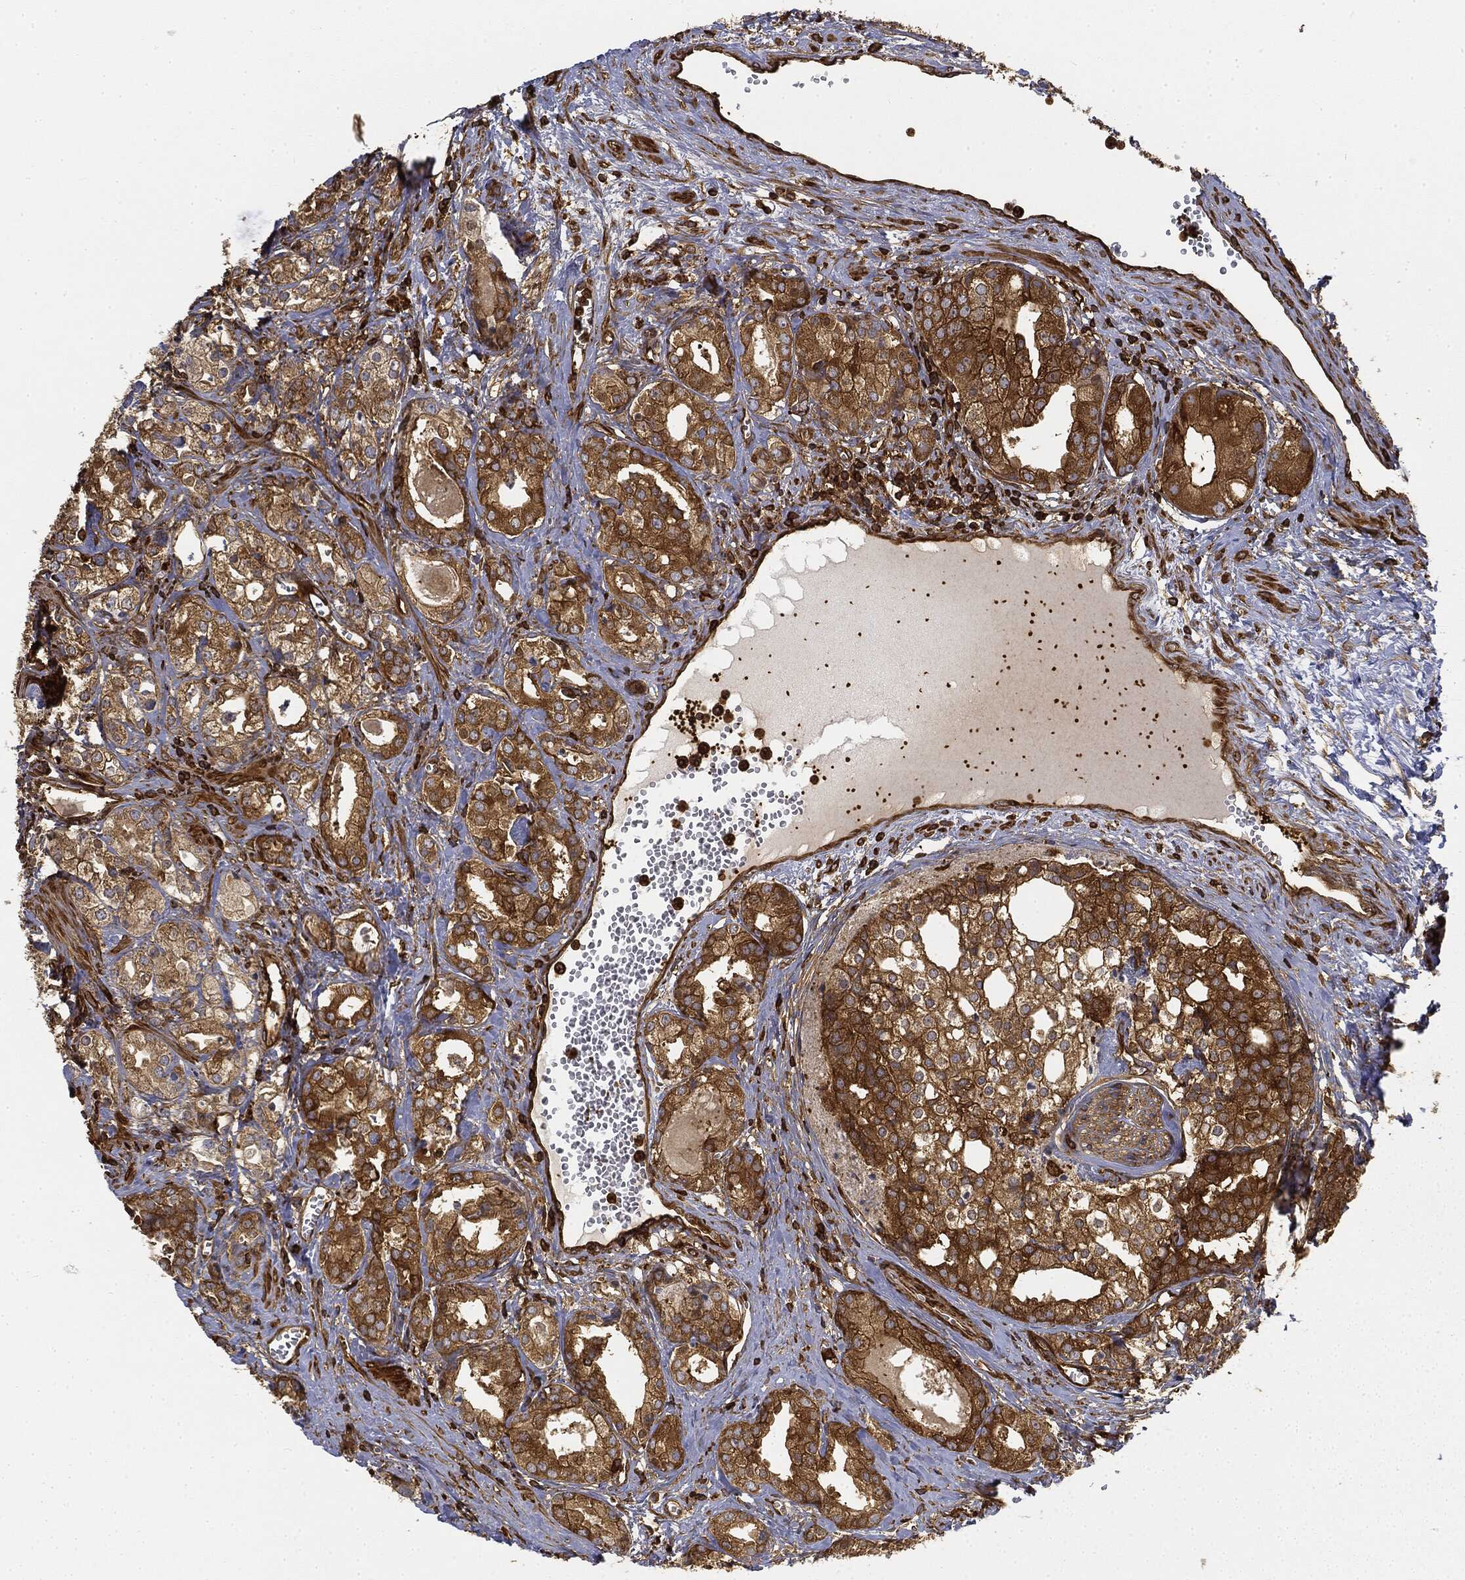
{"staining": {"intensity": "strong", "quantity": "25%-75%", "location": "cytoplasmic/membranous"}, "tissue": "prostate cancer", "cell_type": "Tumor cells", "image_type": "cancer", "snomed": [{"axis": "morphology", "description": "Adenocarcinoma, NOS"}, {"axis": "topography", "description": "Prostate and seminal vesicle, NOS"}, {"axis": "topography", "description": "Prostate"}], "caption": "An image showing strong cytoplasmic/membranous positivity in about 25%-75% of tumor cells in prostate cancer (adenocarcinoma), as visualized by brown immunohistochemical staining.", "gene": "WDR1", "patient": {"sex": "male", "age": 62}}